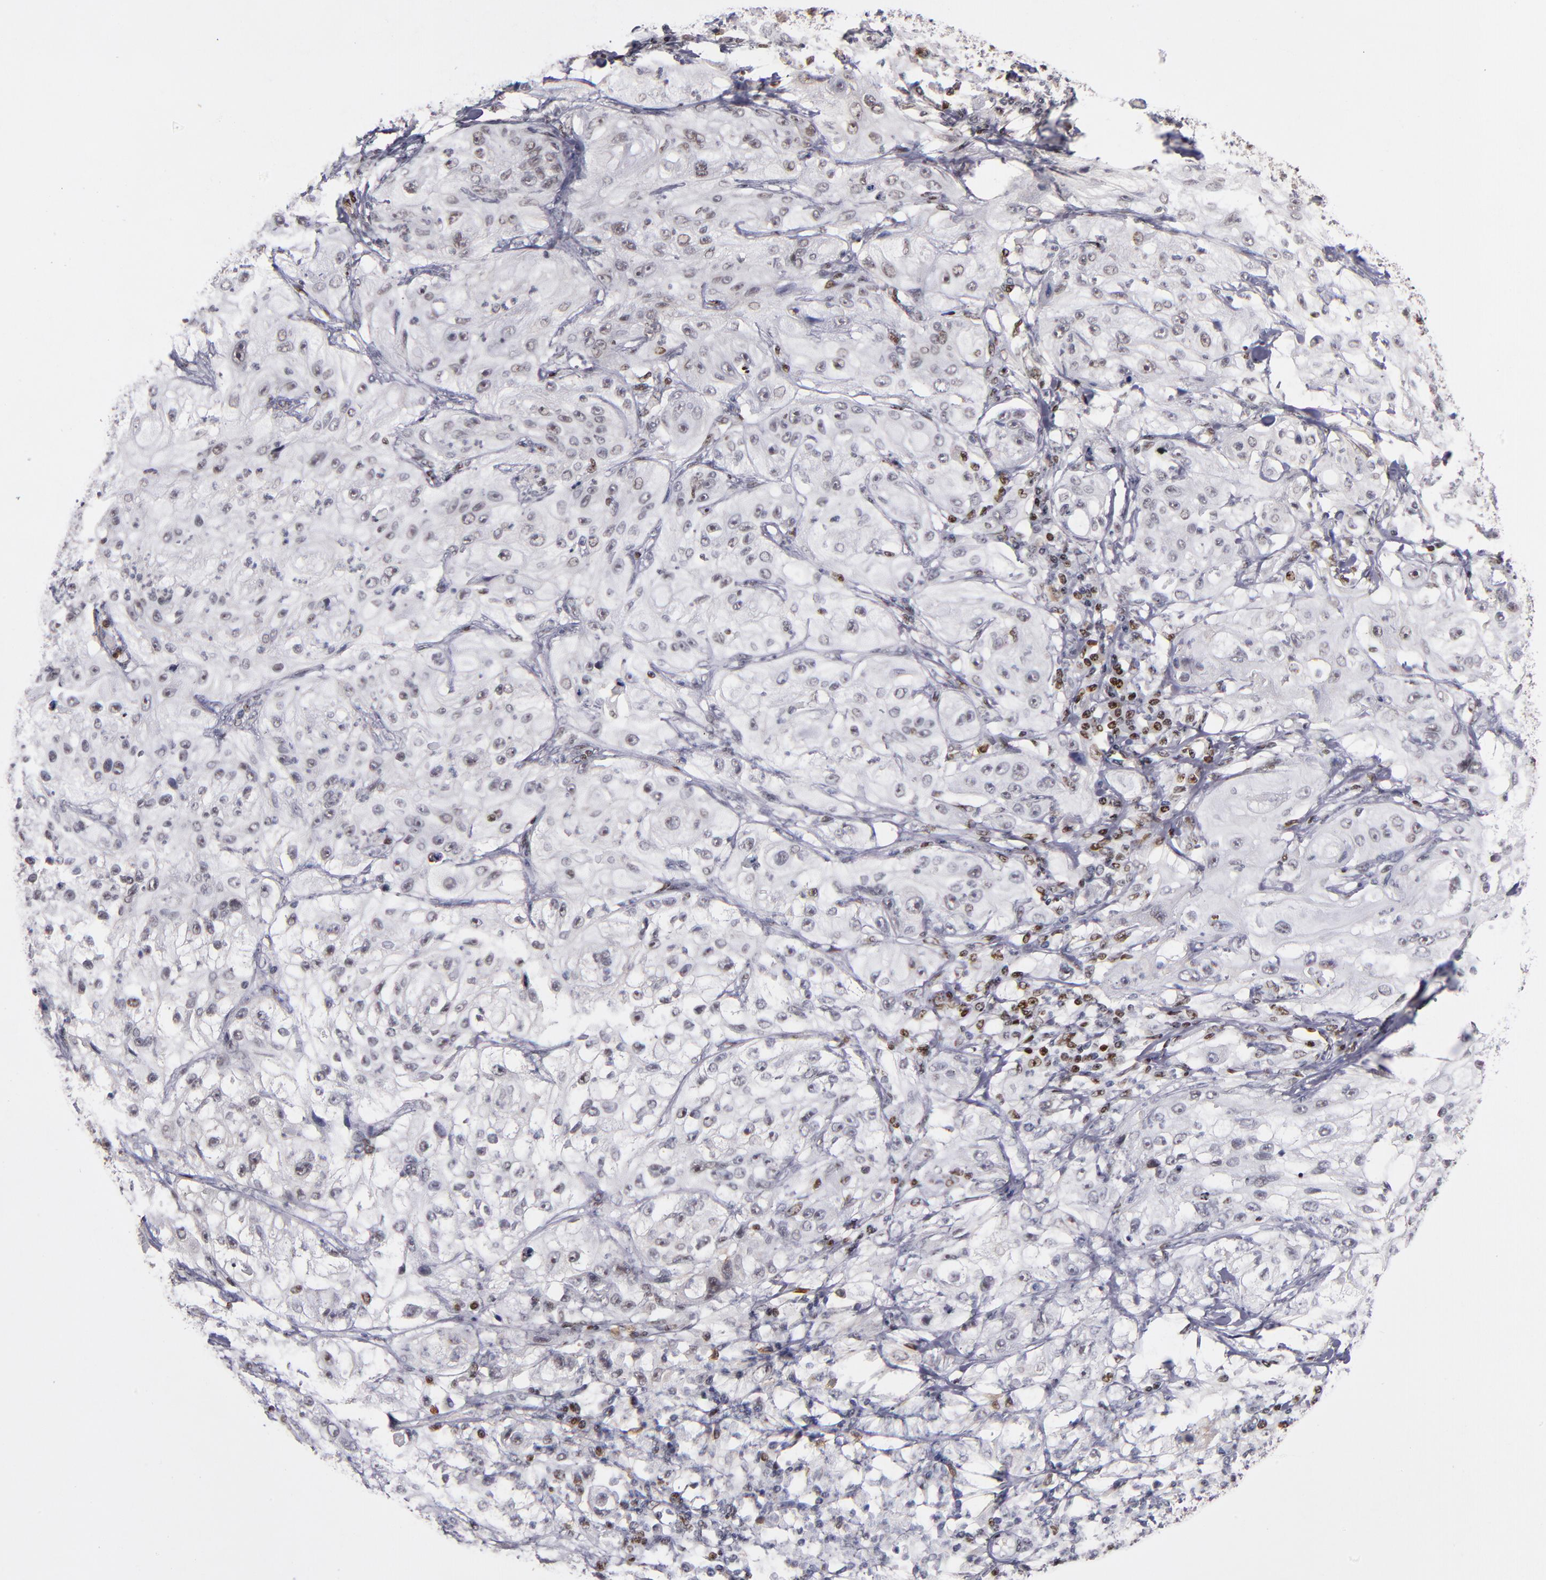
{"staining": {"intensity": "weak", "quantity": "<25%", "location": "nuclear"}, "tissue": "lung cancer", "cell_type": "Tumor cells", "image_type": "cancer", "snomed": [{"axis": "morphology", "description": "Inflammation, NOS"}, {"axis": "morphology", "description": "Squamous cell carcinoma, NOS"}, {"axis": "topography", "description": "Lymph node"}, {"axis": "topography", "description": "Soft tissue"}, {"axis": "topography", "description": "Lung"}], "caption": "The immunohistochemistry (IHC) photomicrograph has no significant staining in tumor cells of lung squamous cell carcinoma tissue. The staining was performed using DAB (3,3'-diaminobenzidine) to visualize the protein expression in brown, while the nuclei were stained in blue with hematoxylin (Magnification: 20x).", "gene": "KDM6A", "patient": {"sex": "male", "age": 66}}